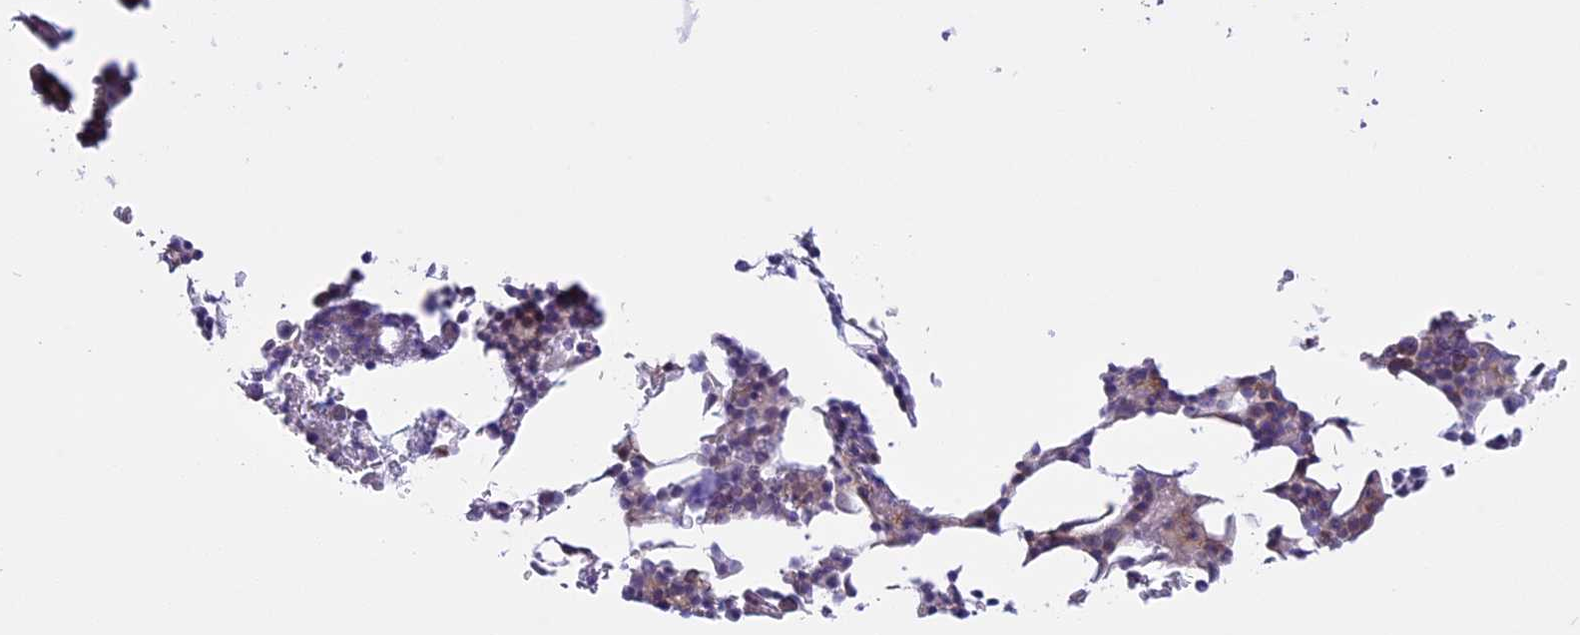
{"staining": {"intensity": "weak", "quantity": "<25%", "location": "nuclear"}, "tissue": "bone marrow", "cell_type": "Hematopoietic cells", "image_type": "normal", "snomed": [{"axis": "morphology", "description": "Normal tissue, NOS"}, {"axis": "morphology", "description": "Inflammation, NOS"}, {"axis": "topography", "description": "Bone marrow"}], "caption": "An image of human bone marrow is negative for staining in hematopoietic cells.", "gene": "CORO2A", "patient": {"sex": "male", "age": 41}}